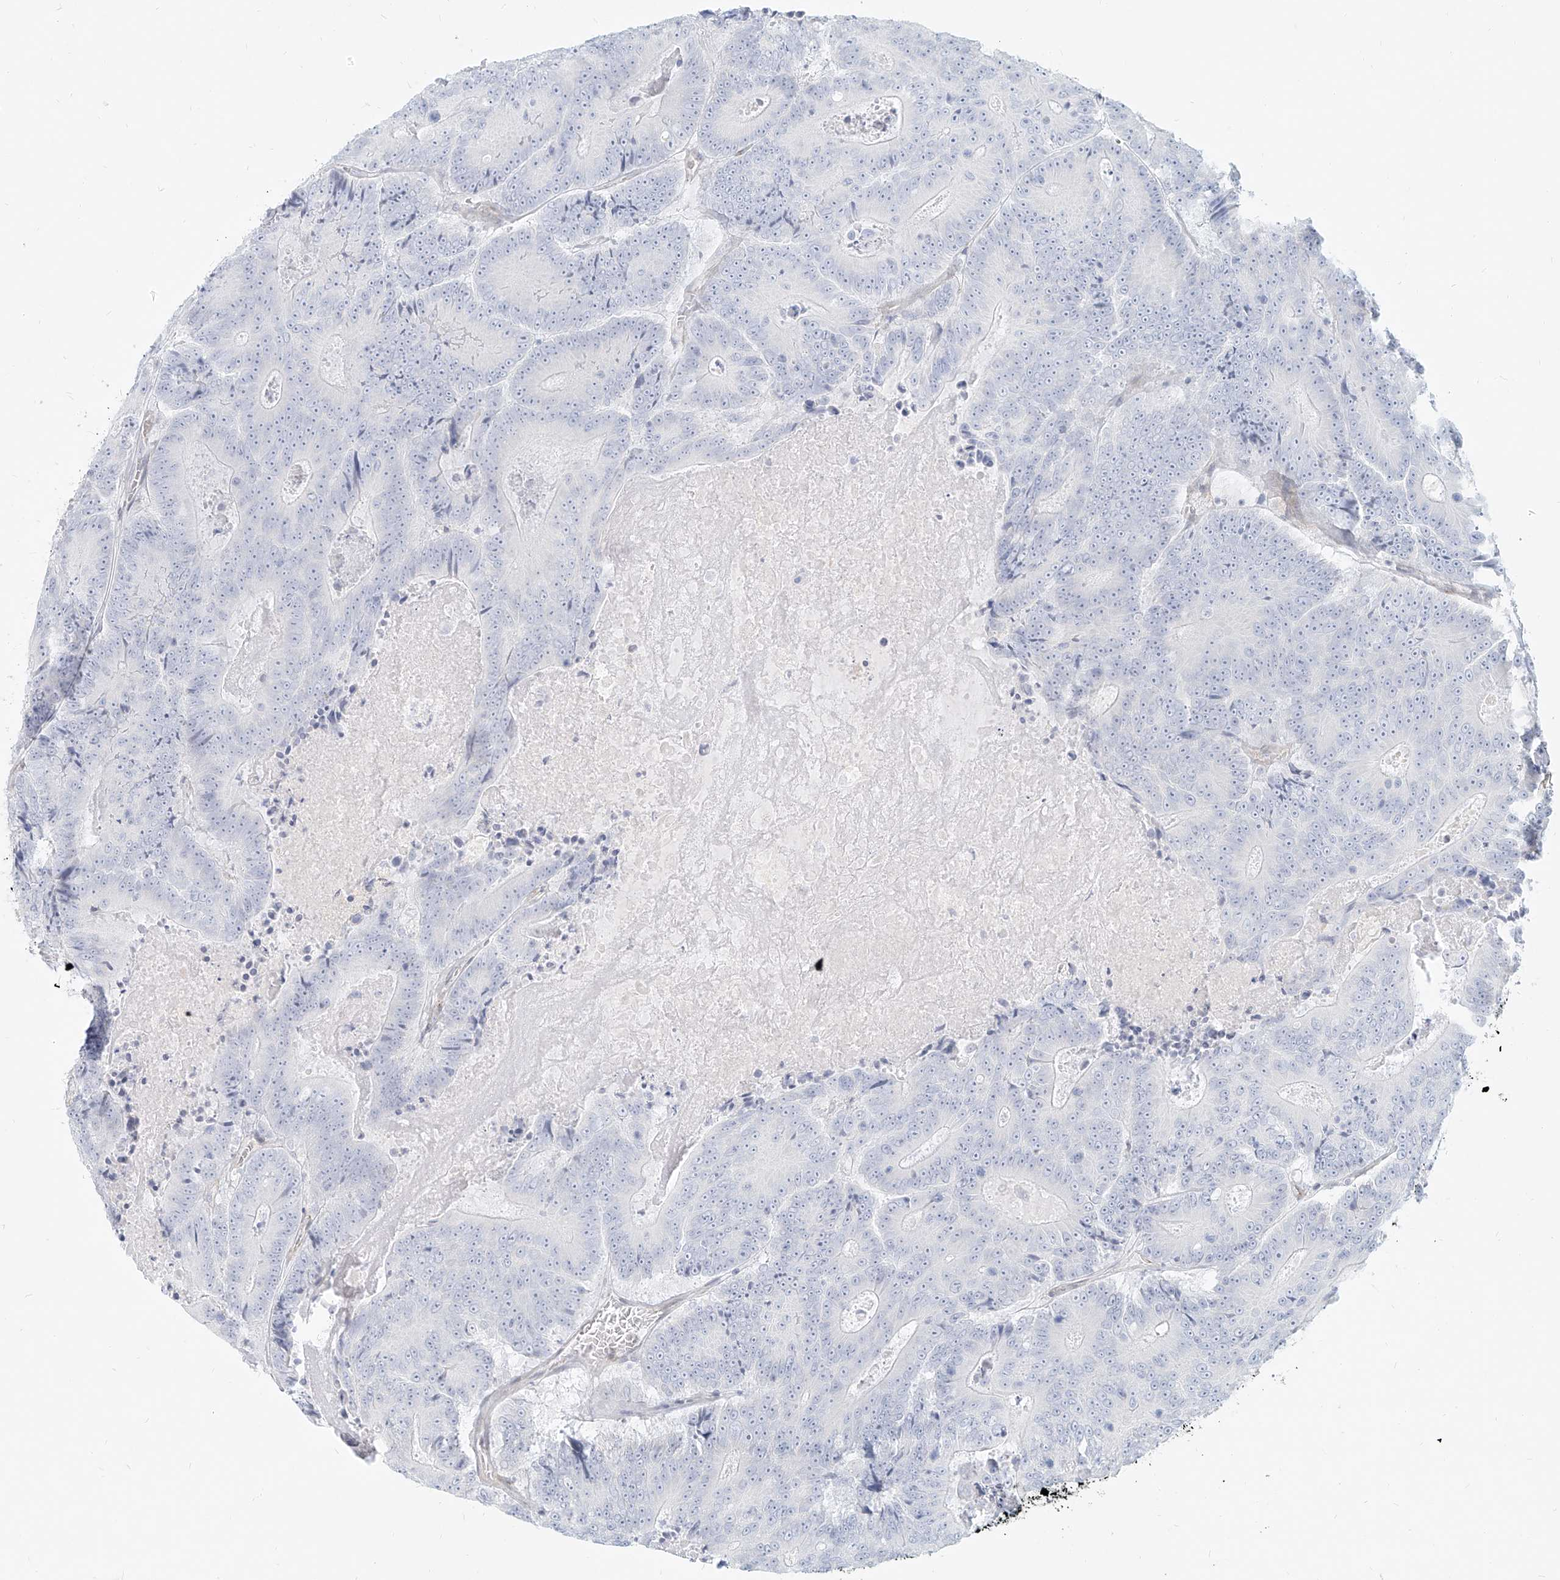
{"staining": {"intensity": "negative", "quantity": "none", "location": "none"}, "tissue": "colorectal cancer", "cell_type": "Tumor cells", "image_type": "cancer", "snomed": [{"axis": "morphology", "description": "Adenocarcinoma, NOS"}, {"axis": "topography", "description": "Colon"}], "caption": "Immunohistochemistry (IHC) photomicrograph of human colorectal adenocarcinoma stained for a protein (brown), which demonstrates no positivity in tumor cells.", "gene": "ITPKB", "patient": {"sex": "male", "age": 83}}